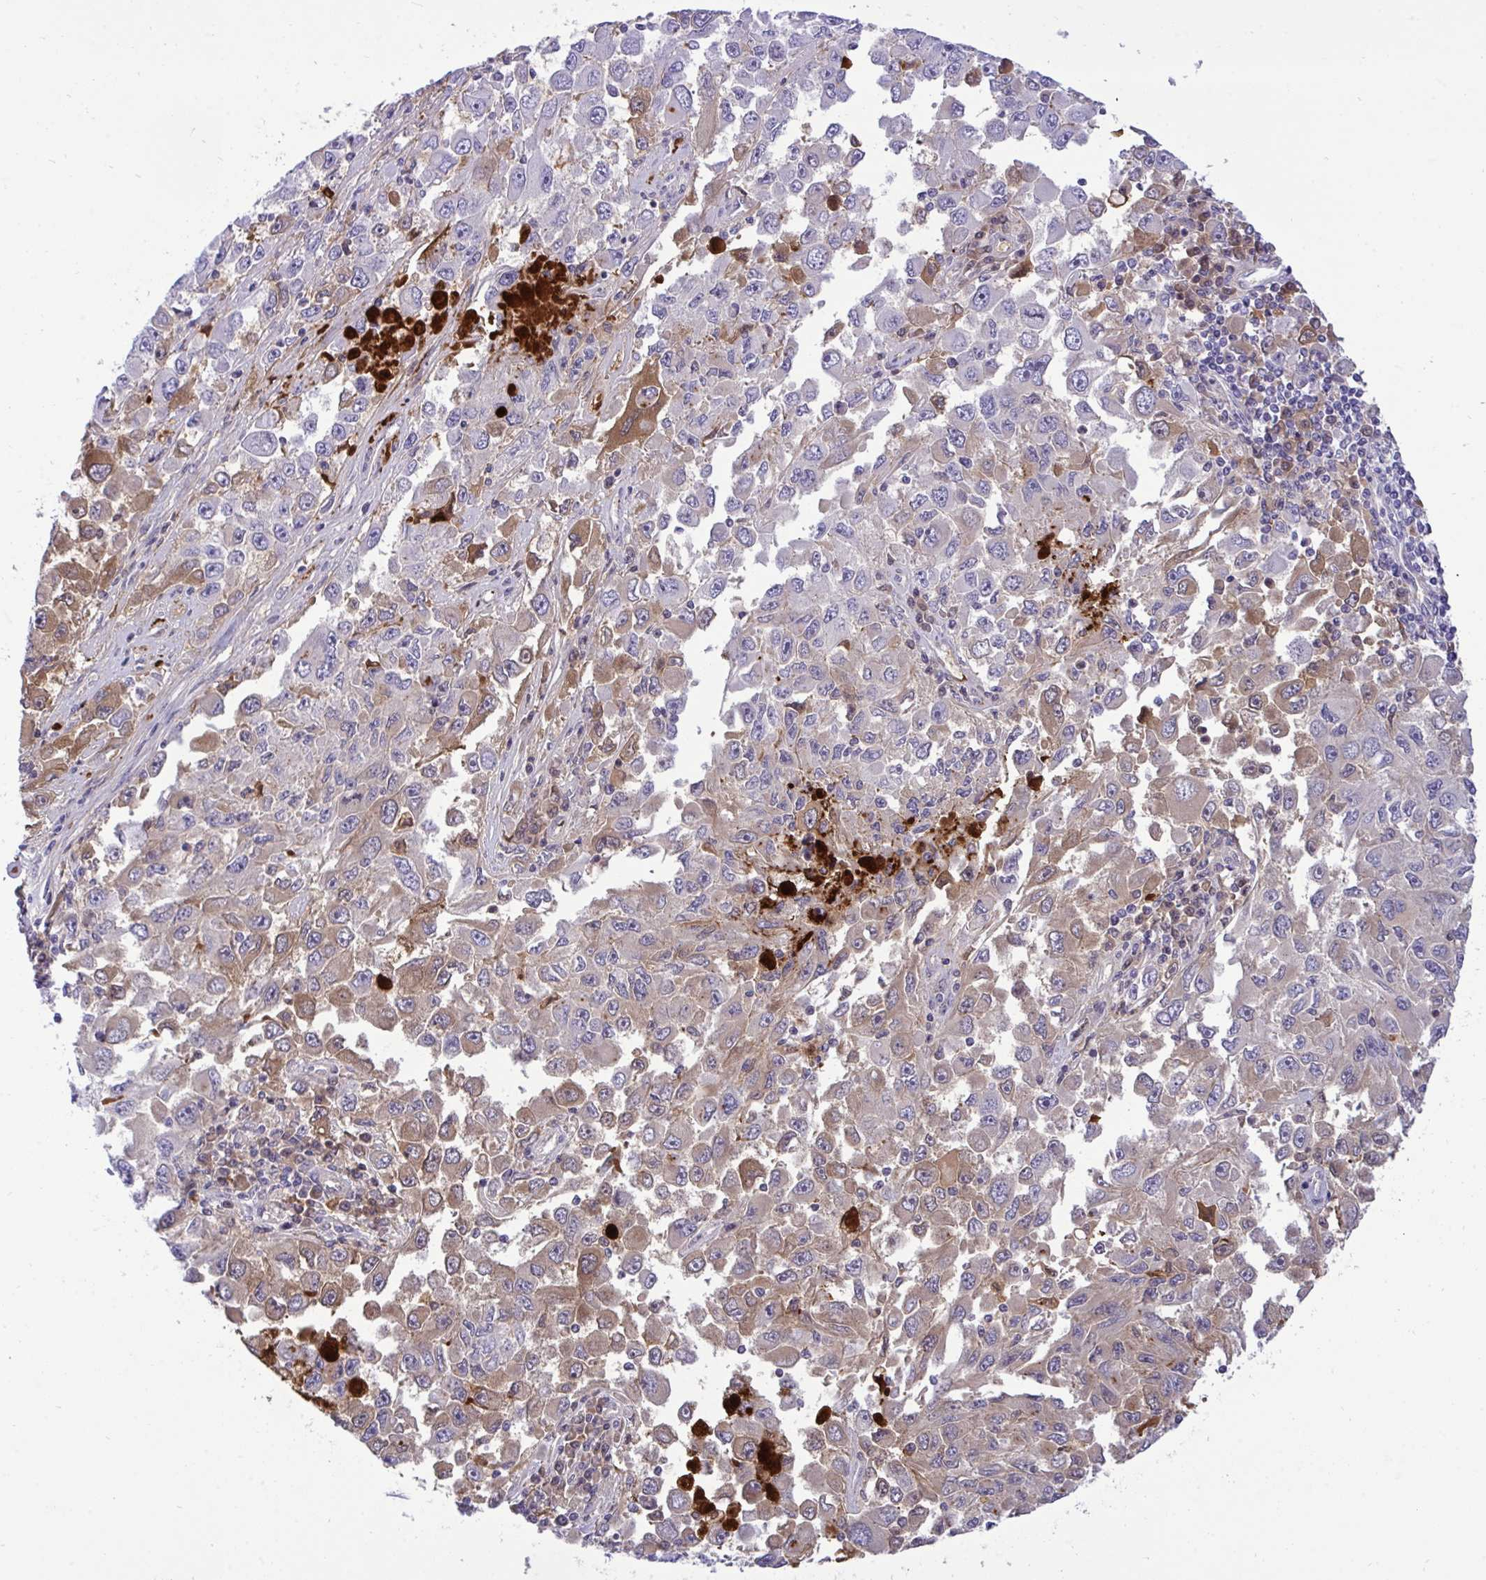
{"staining": {"intensity": "moderate", "quantity": "<25%", "location": "cytoplasmic/membranous"}, "tissue": "melanoma", "cell_type": "Tumor cells", "image_type": "cancer", "snomed": [{"axis": "morphology", "description": "Malignant melanoma, Metastatic site"}, {"axis": "topography", "description": "Lymph node"}], "caption": "A micrograph of melanoma stained for a protein displays moderate cytoplasmic/membranous brown staining in tumor cells.", "gene": "F2", "patient": {"sex": "female", "age": 67}}